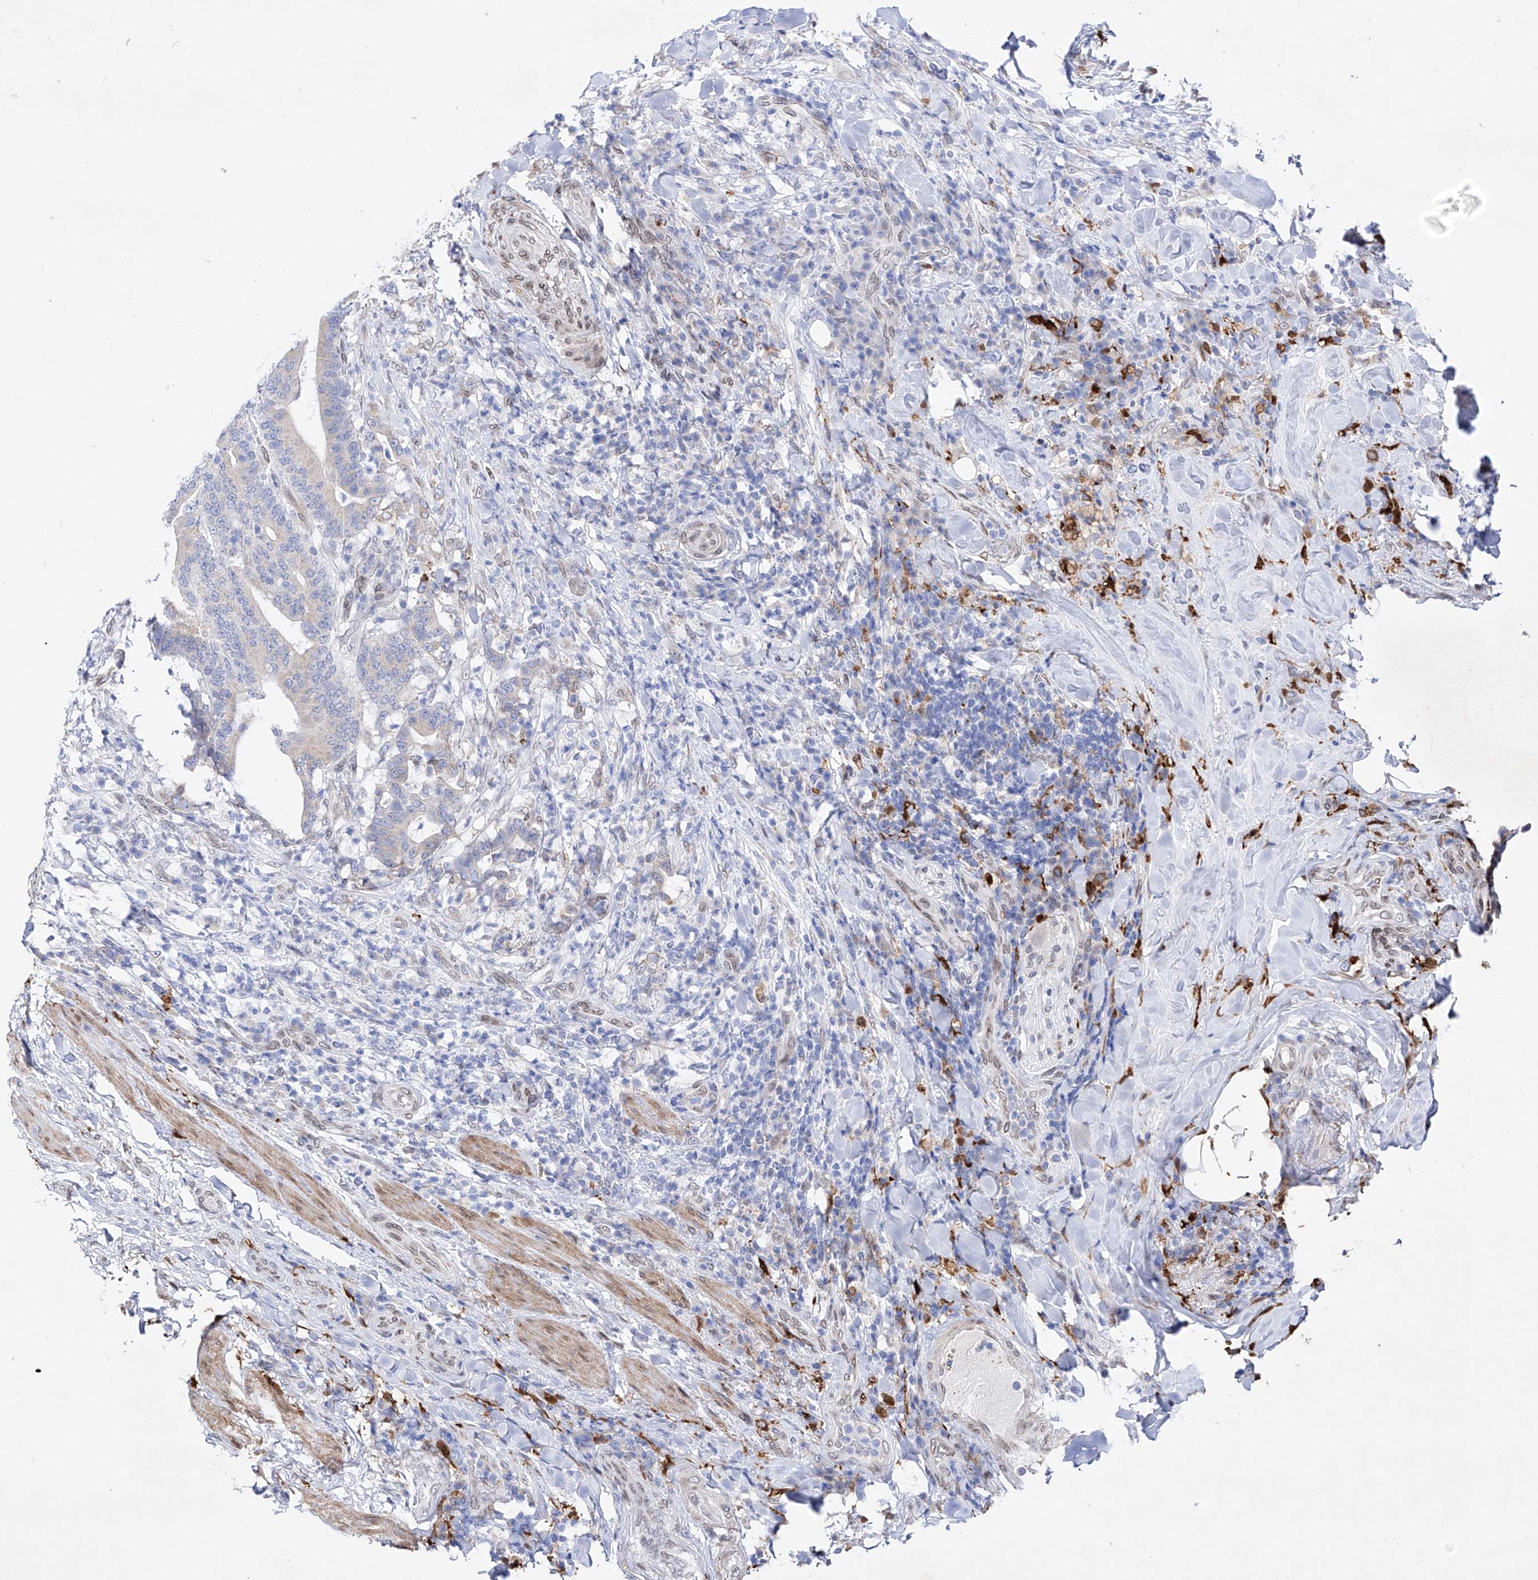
{"staining": {"intensity": "negative", "quantity": "none", "location": "none"}, "tissue": "colorectal cancer", "cell_type": "Tumor cells", "image_type": "cancer", "snomed": [{"axis": "morphology", "description": "Adenocarcinoma, NOS"}, {"axis": "topography", "description": "Colon"}], "caption": "This photomicrograph is of colorectal adenocarcinoma stained with immunohistochemistry (IHC) to label a protein in brown with the nuclei are counter-stained blue. There is no staining in tumor cells. The staining was performed using DAB (3,3'-diaminobenzidine) to visualize the protein expression in brown, while the nuclei were stained in blue with hematoxylin (Magnification: 20x).", "gene": "LCLAT1", "patient": {"sex": "female", "age": 66}}